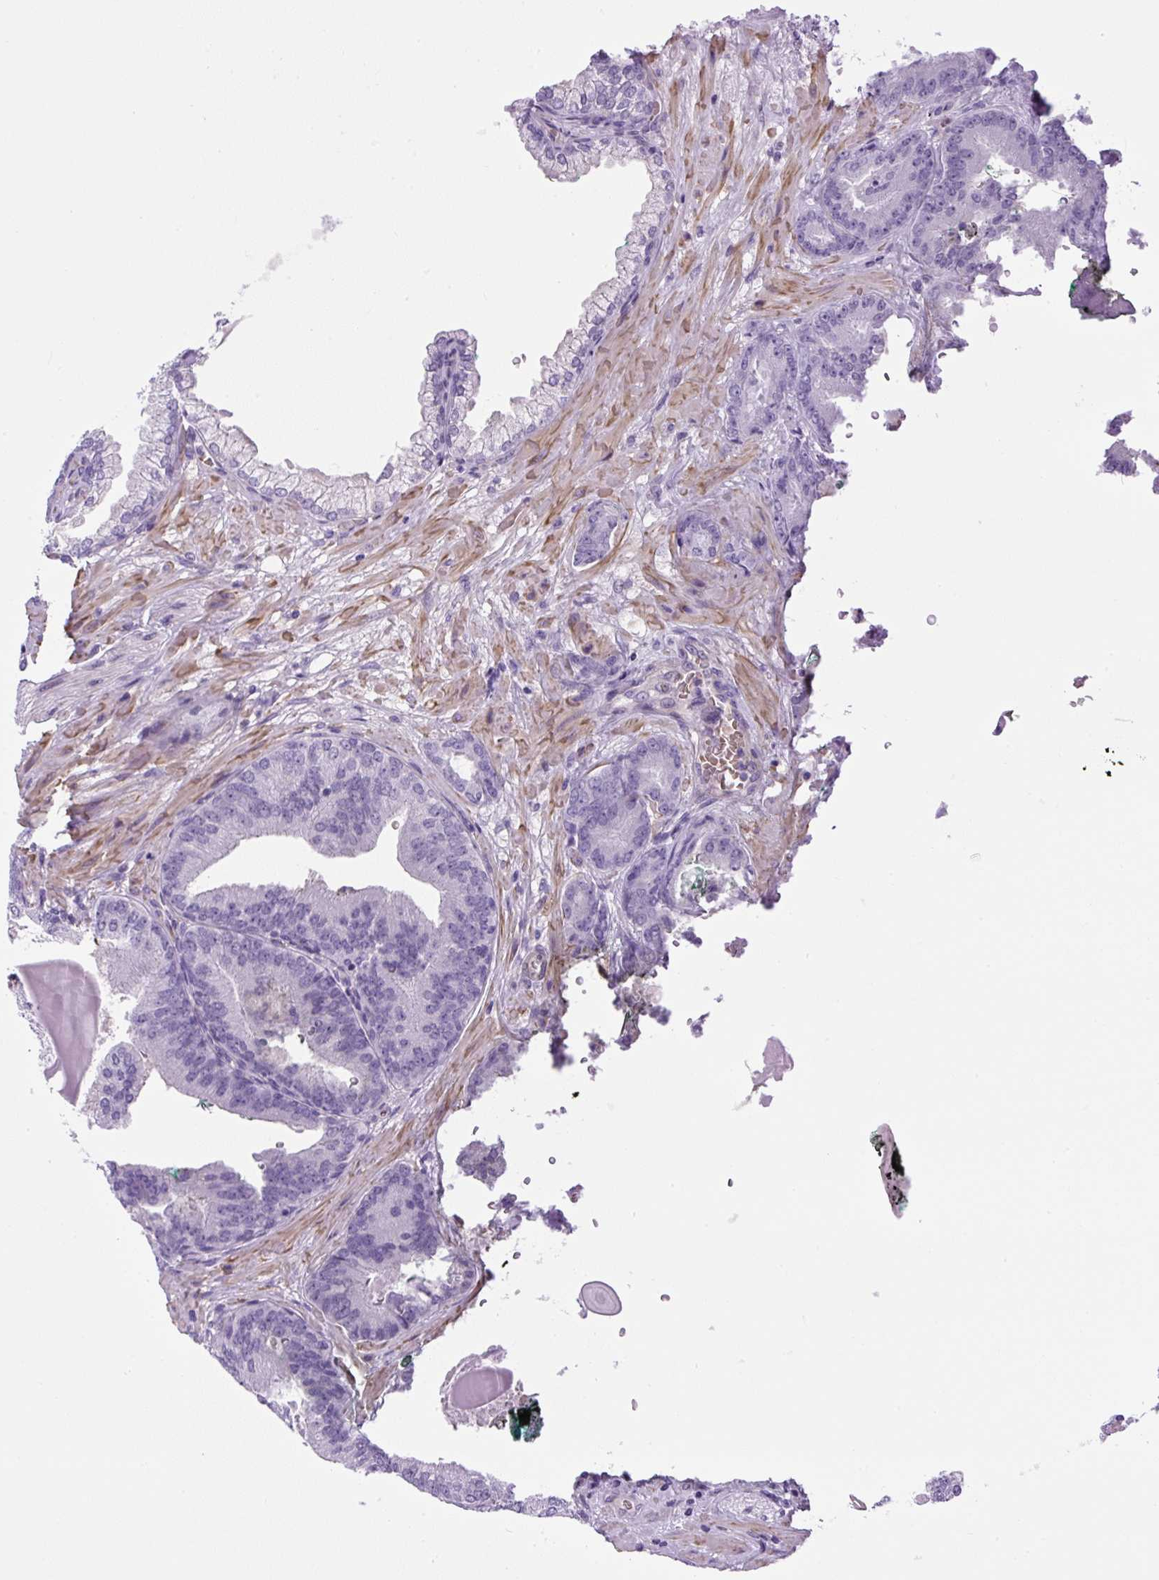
{"staining": {"intensity": "negative", "quantity": "none", "location": "none"}, "tissue": "prostate cancer", "cell_type": "Tumor cells", "image_type": "cancer", "snomed": [{"axis": "morphology", "description": "Adenocarcinoma, Low grade"}, {"axis": "topography", "description": "Prostate and seminal vesicle, NOS"}], "caption": "Immunohistochemistry (IHC) photomicrograph of human prostate adenocarcinoma (low-grade) stained for a protein (brown), which displays no expression in tumor cells.", "gene": "VWA7", "patient": {"sex": "male", "age": 61}}